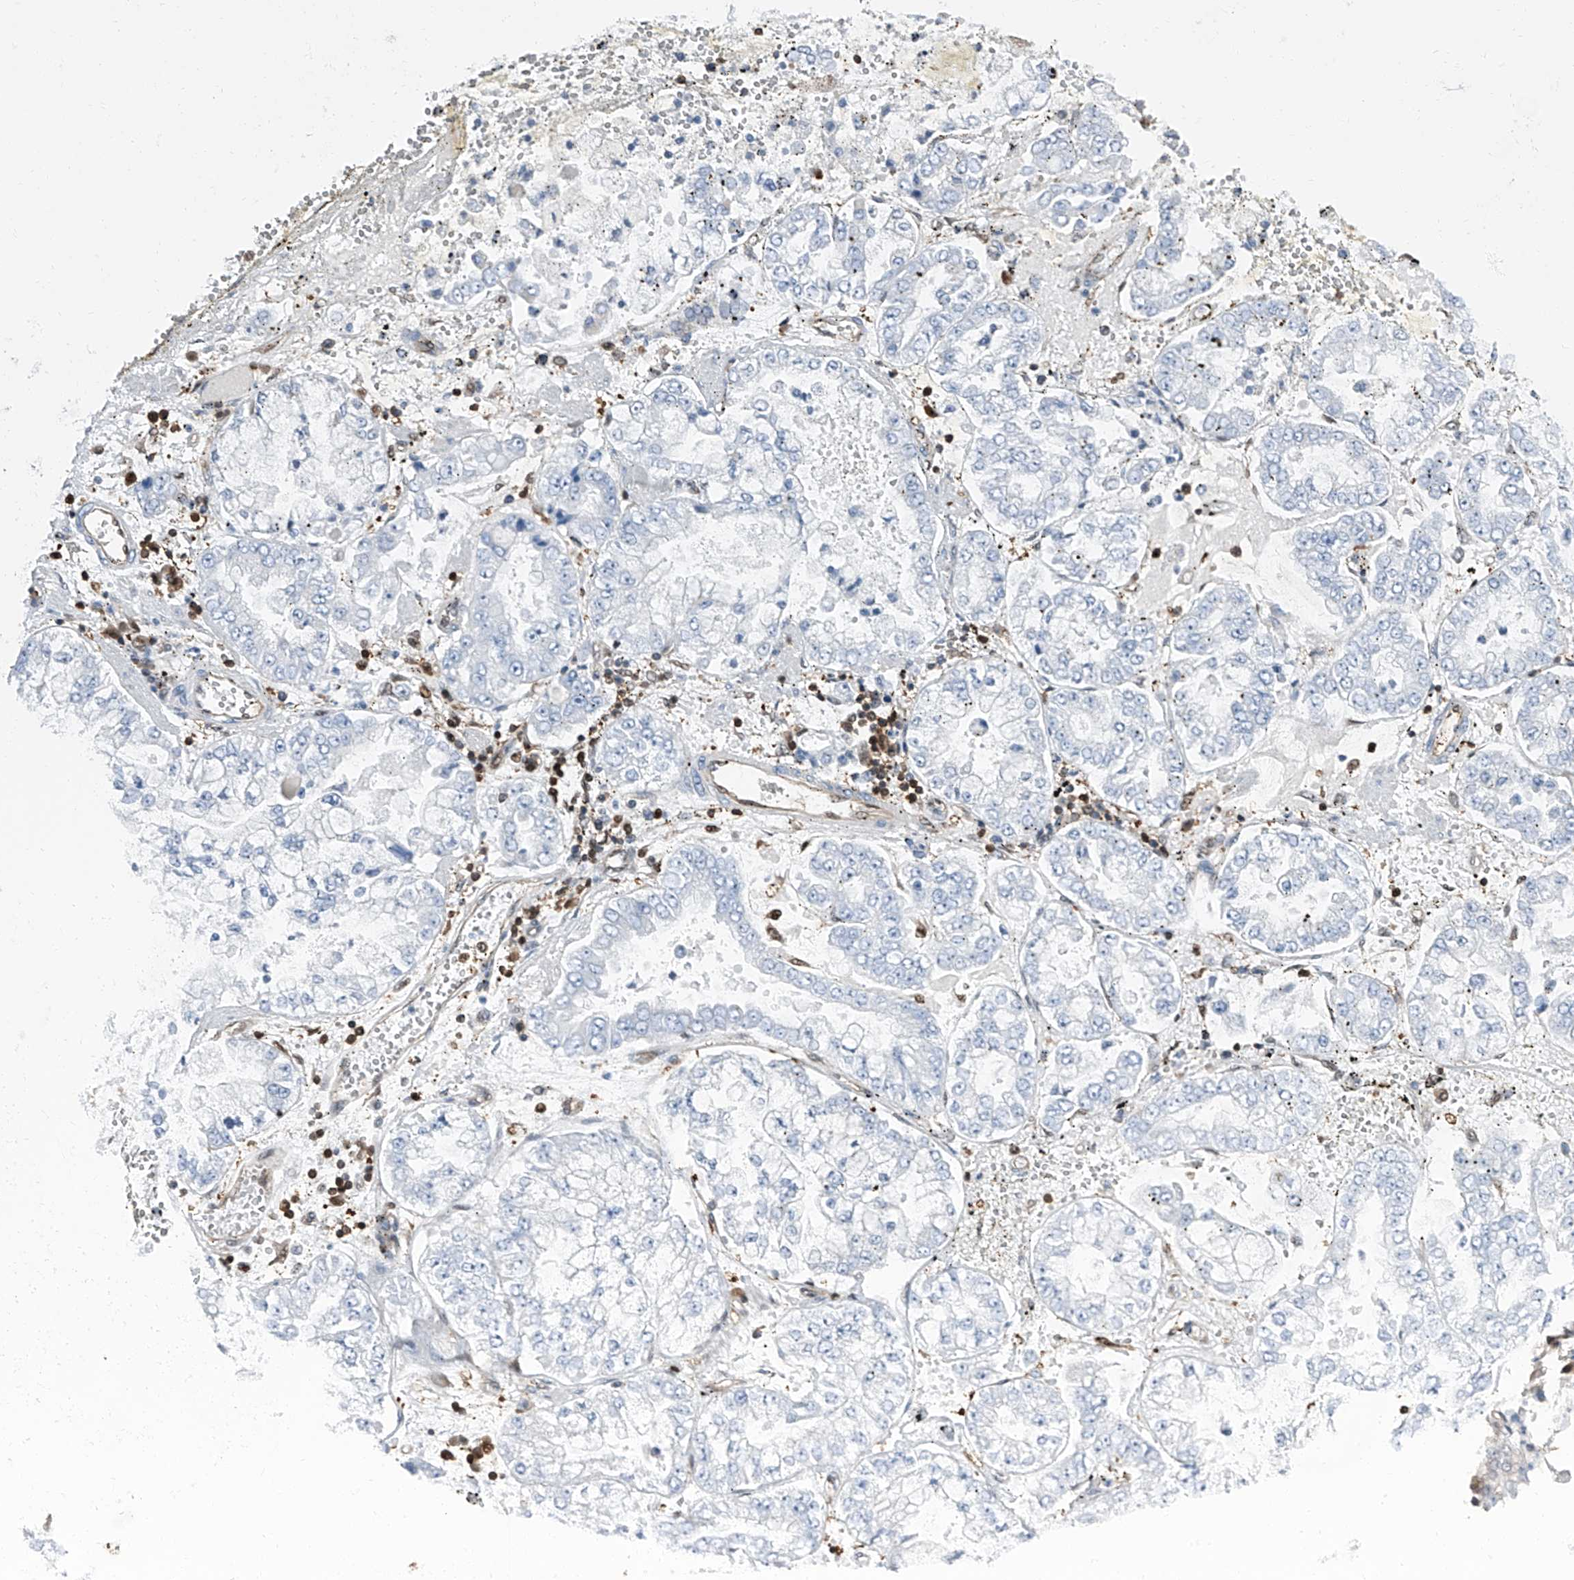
{"staining": {"intensity": "weak", "quantity": "<25%", "location": "cytoplasmic/membranous,nuclear"}, "tissue": "stomach cancer", "cell_type": "Tumor cells", "image_type": "cancer", "snomed": [{"axis": "morphology", "description": "Adenocarcinoma, NOS"}, {"axis": "topography", "description": "Stomach"}], "caption": "The micrograph displays no staining of tumor cells in stomach cancer (adenocarcinoma).", "gene": "PSMB10", "patient": {"sex": "male", "age": 76}}